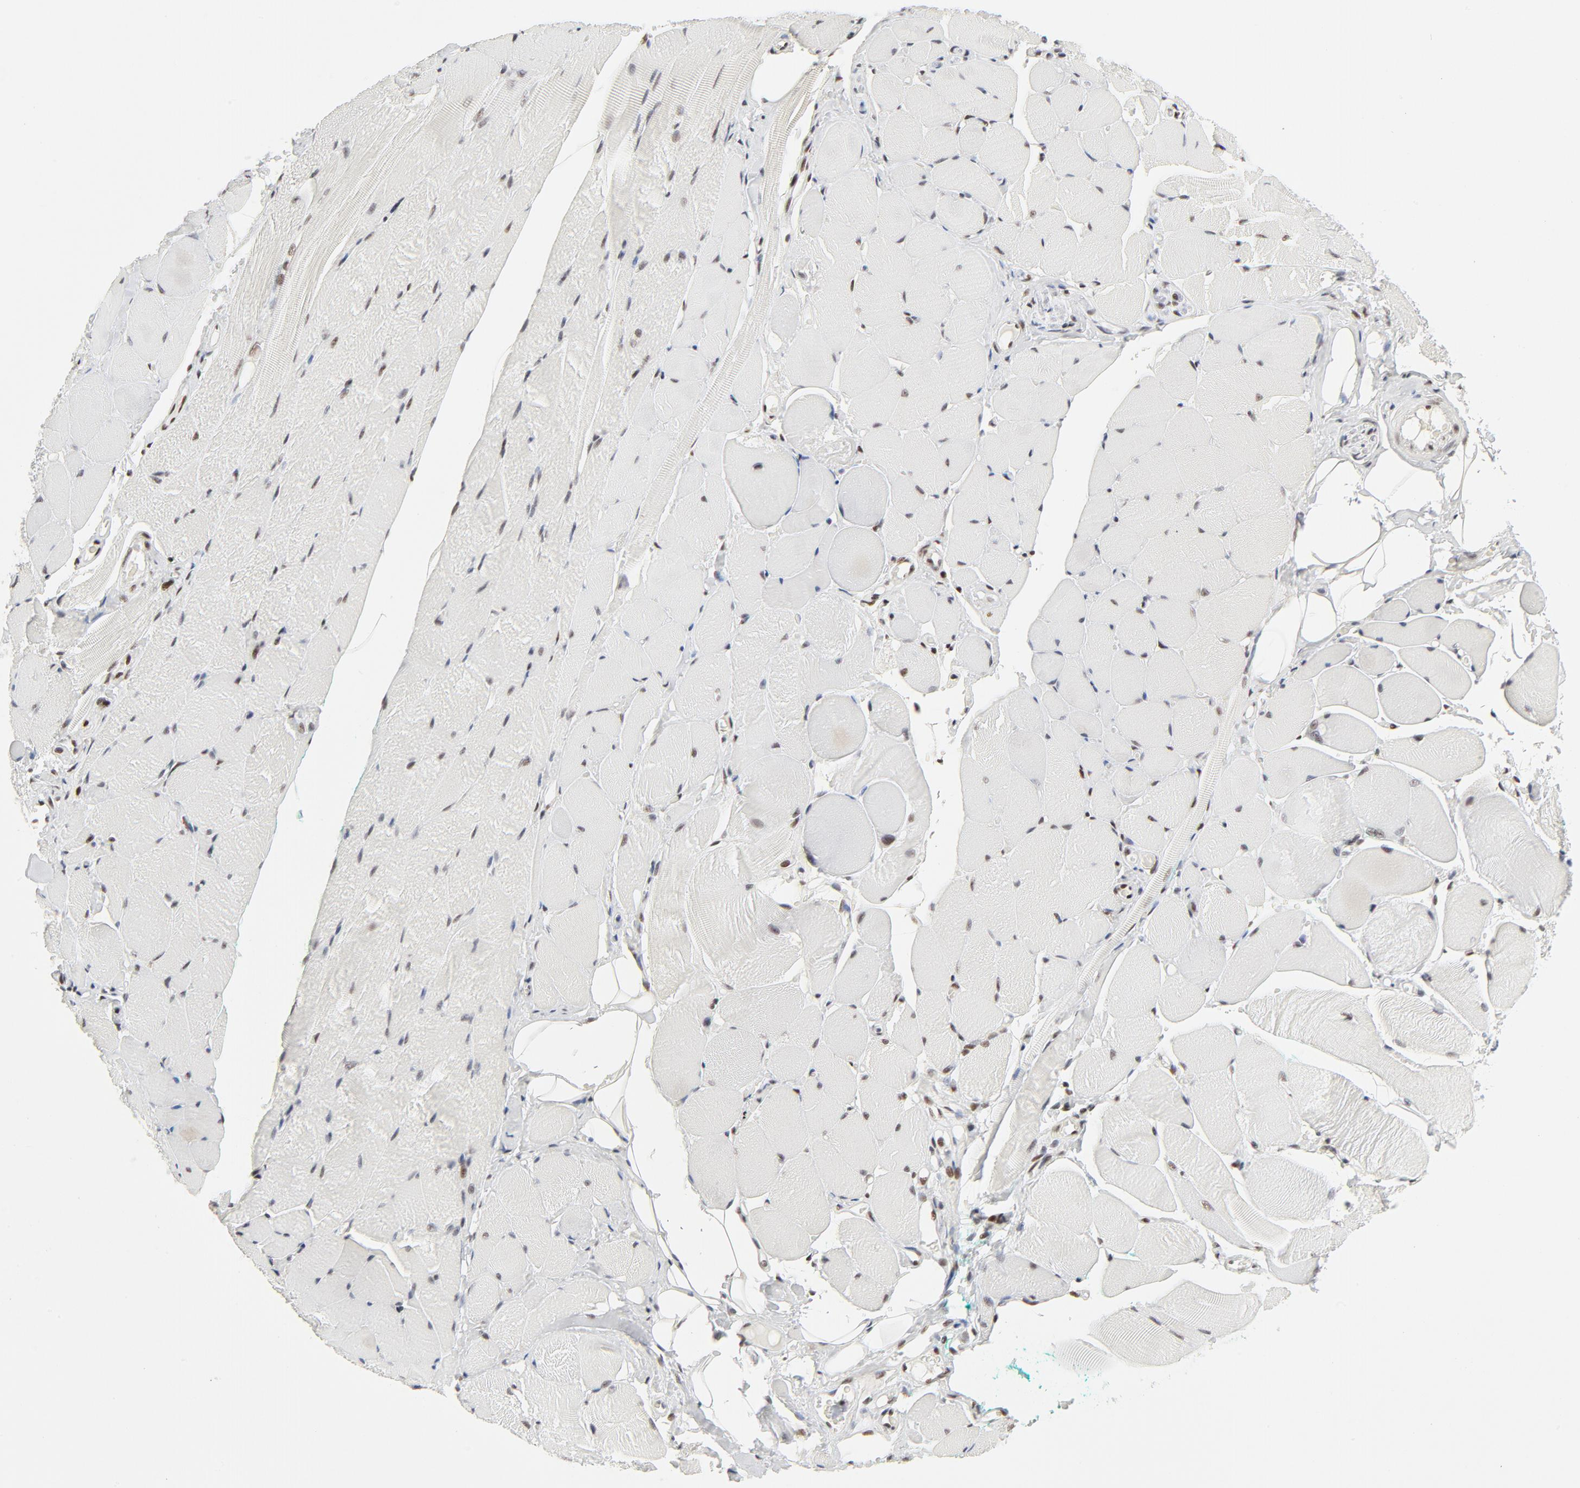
{"staining": {"intensity": "strong", "quantity": ">75%", "location": "nuclear"}, "tissue": "skeletal muscle", "cell_type": "Myocytes", "image_type": "normal", "snomed": [{"axis": "morphology", "description": "Normal tissue, NOS"}, {"axis": "topography", "description": "Skeletal muscle"}, {"axis": "topography", "description": "Peripheral nerve tissue"}], "caption": "Myocytes exhibit high levels of strong nuclear staining in approximately >75% of cells in normal skeletal muscle. Nuclei are stained in blue.", "gene": "GTF2H1", "patient": {"sex": "female", "age": 84}}